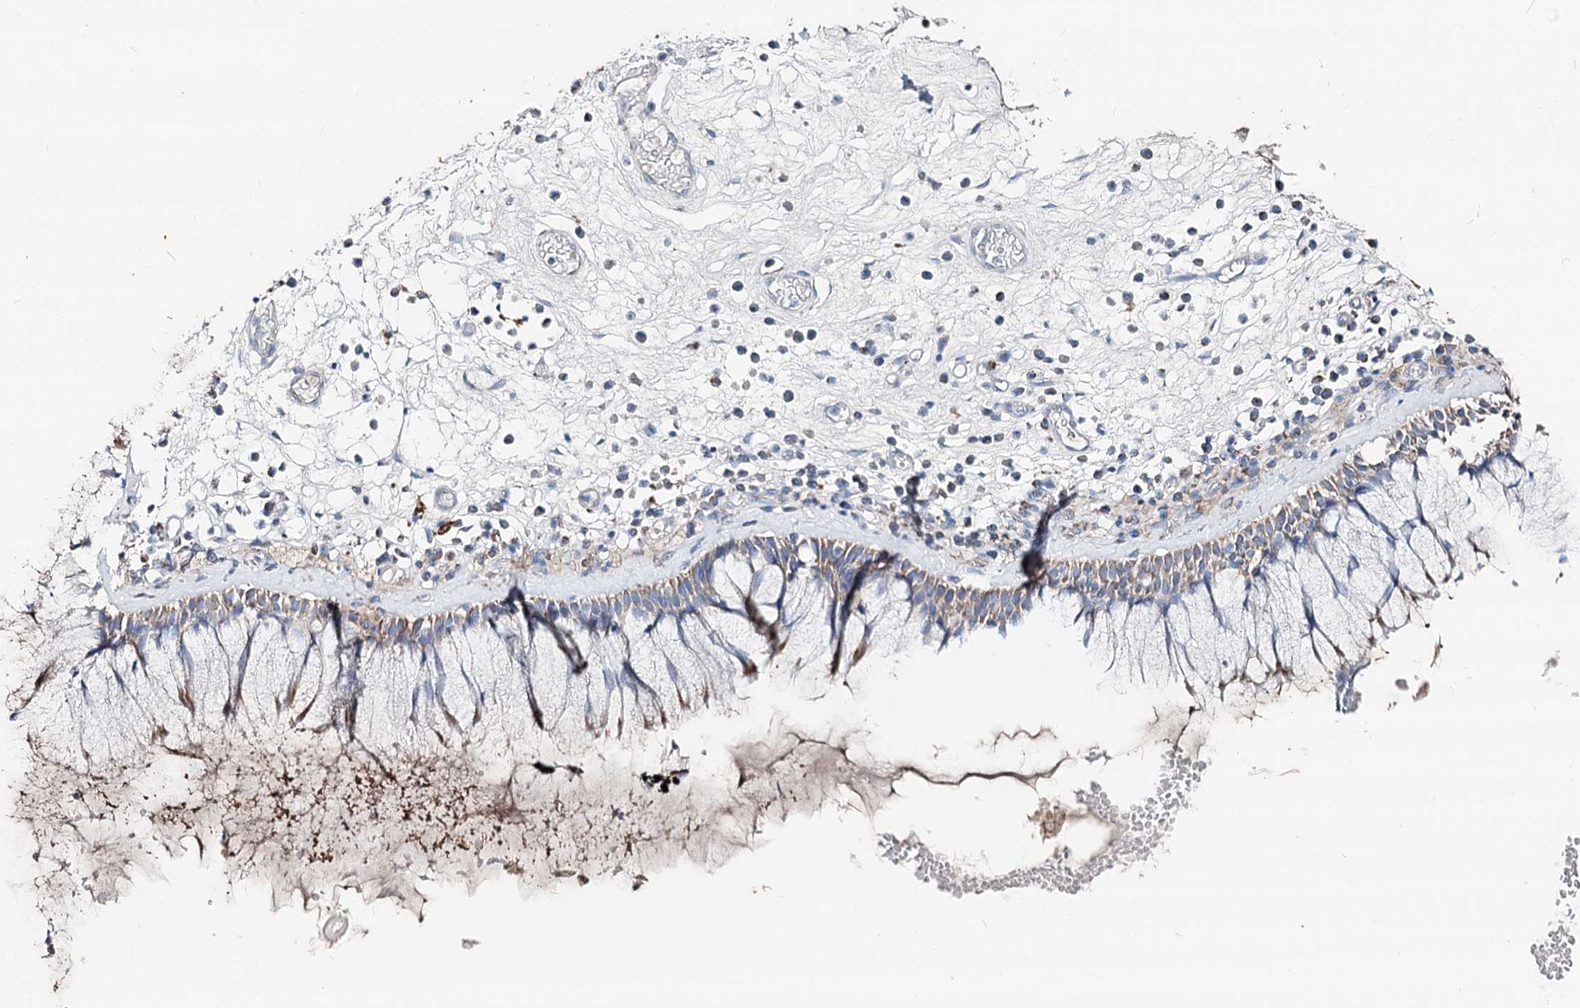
{"staining": {"intensity": "weak", "quantity": ">75%", "location": "cytoplasmic/membranous"}, "tissue": "nasopharynx", "cell_type": "Respiratory epithelial cells", "image_type": "normal", "snomed": [{"axis": "morphology", "description": "Normal tissue, NOS"}, {"axis": "morphology", "description": "Inflammation, NOS"}, {"axis": "topography", "description": "Nasopharynx"}], "caption": "Nasopharynx stained with immunohistochemistry (IHC) shows weak cytoplasmic/membranous staining in approximately >75% of respiratory epithelial cells. (Brightfield microscopy of DAB IHC at high magnification).", "gene": "MCCC2", "patient": {"sex": "male", "age": 70}}